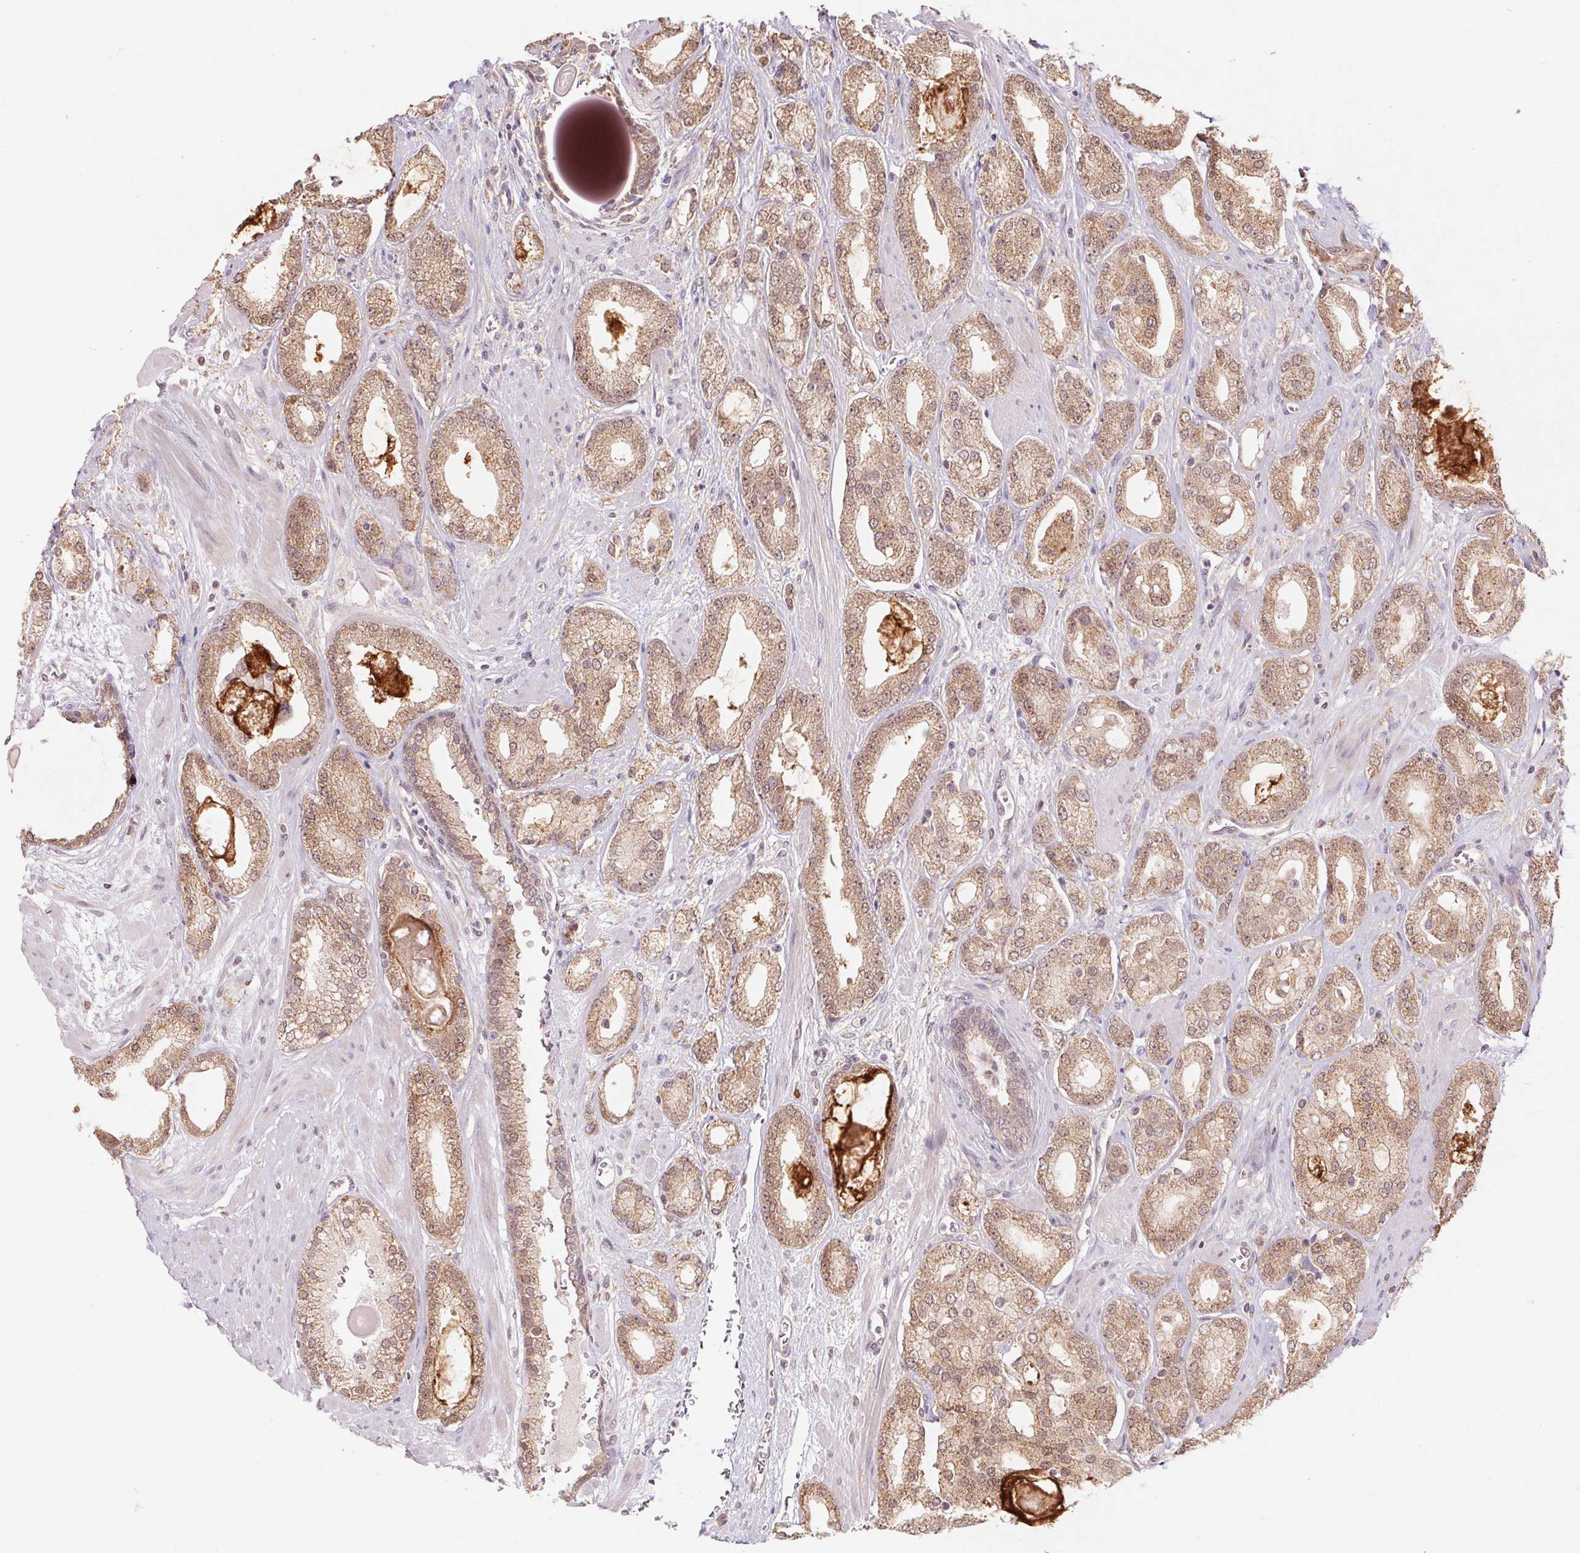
{"staining": {"intensity": "weak", "quantity": ">75%", "location": "cytoplasmic/membranous"}, "tissue": "prostate cancer", "cell_type": "Tumor cells", "image_type": "cancer", "snomed": [{"axis": "morphology", "description": "Adenocarcinoma, High grade"}, {"axis": "topography", "description": "Prostate"}], "caption": "IHC (DAB) staining of prostate cancer (high-grade adenocarcinoma) shows weak cytoplasmic/membranous protein positivity in about >75% of tumor cells.", "gene": "RRM1", "patient": {"sex": "male", "age": 64}}